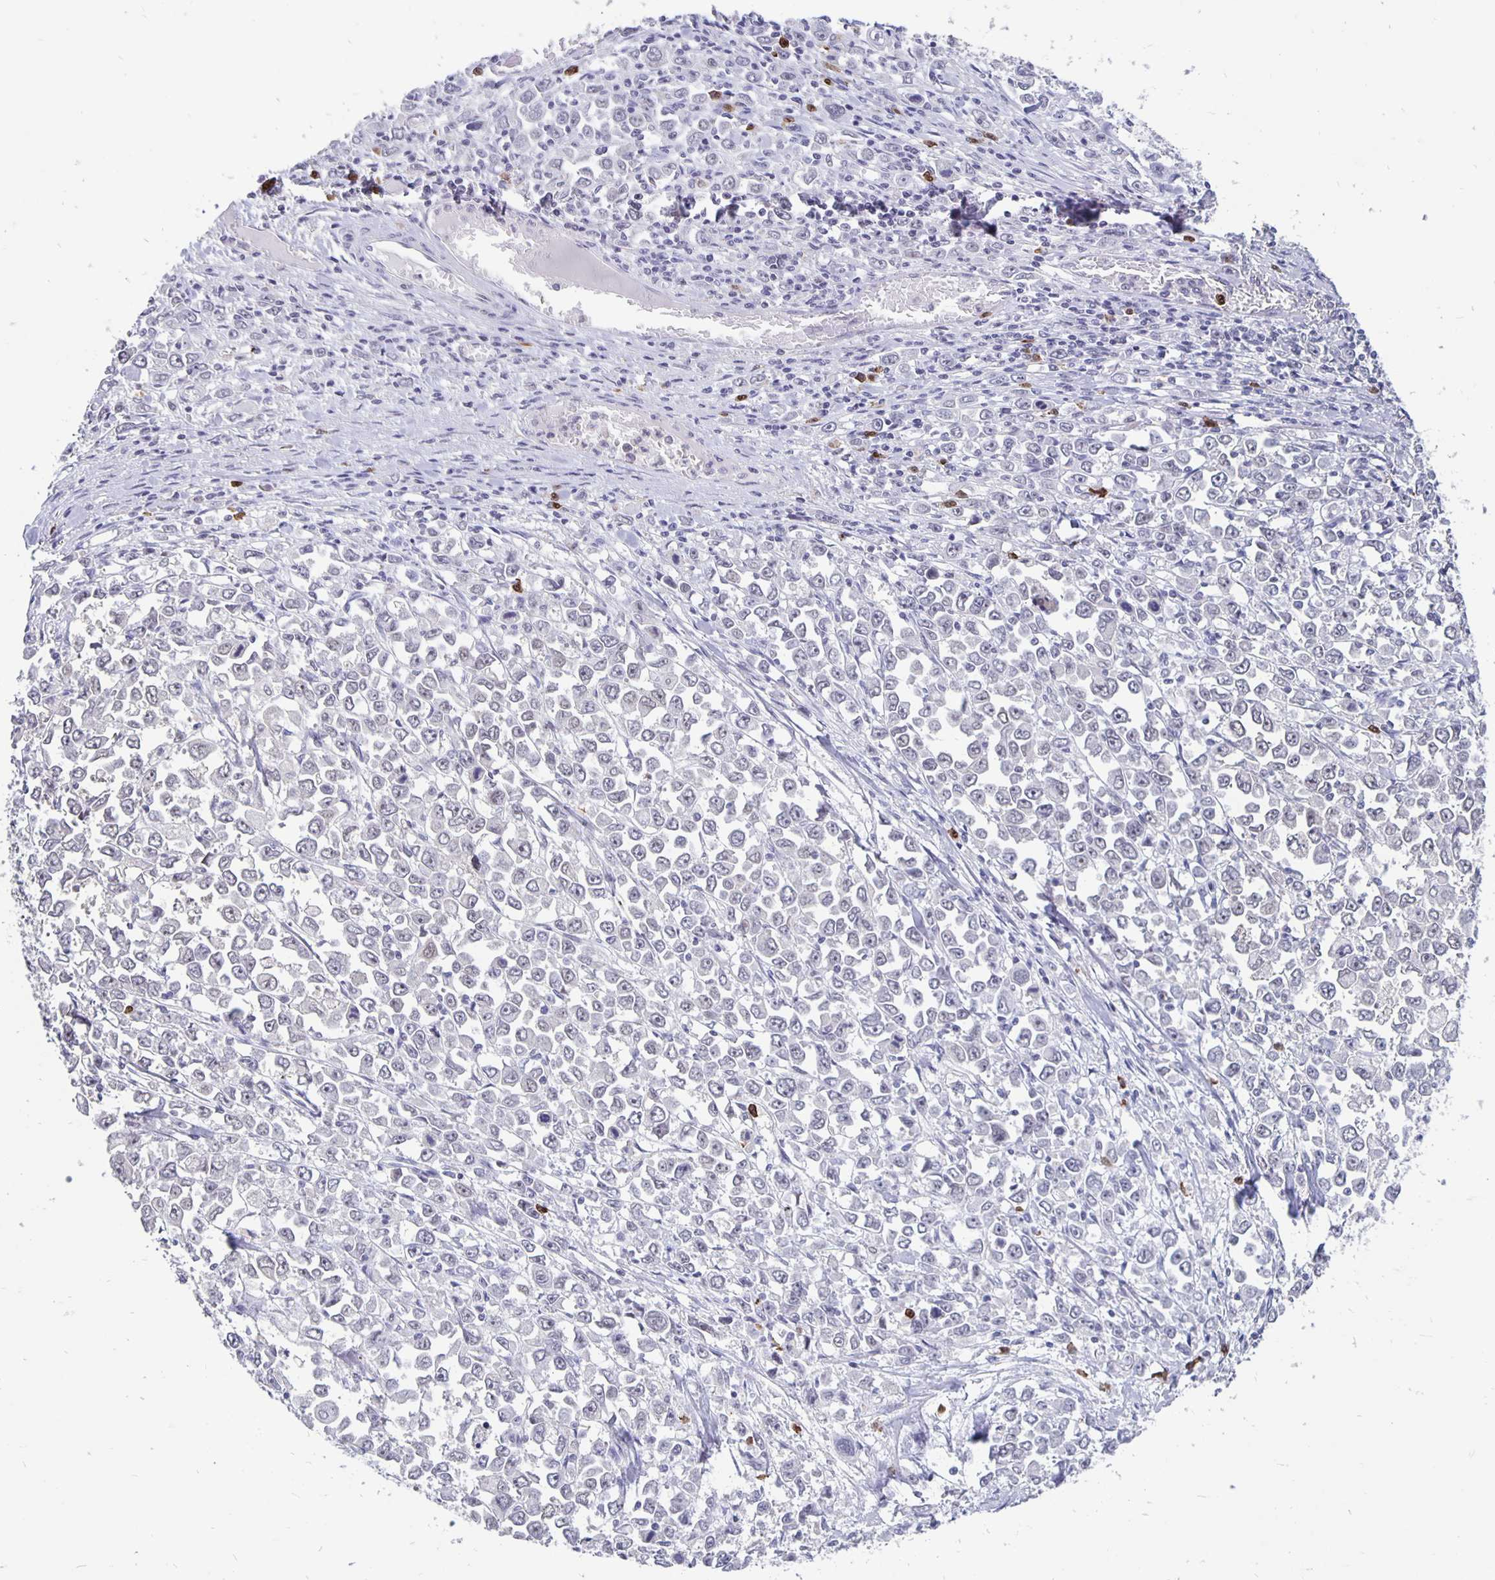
{"staining": {"intensity": "negative", "quantity": "none", "location": "none"}, "tissue": "stomach cancer", "cell_type": "Tumor cells", "image_type": "cancer", "snomed": [{"axis": "morphology", "description": "Adenocarcinoma, NOS"}, {"axis": "topography", "description": "Stomach, upper"}], "caption": "A histopathology image of human stomach cancer (adenocarcinoma) is negative for staining in tumor cells.", "gene": "ZNF691", "patient": {"sex": "male", "age": 70}}